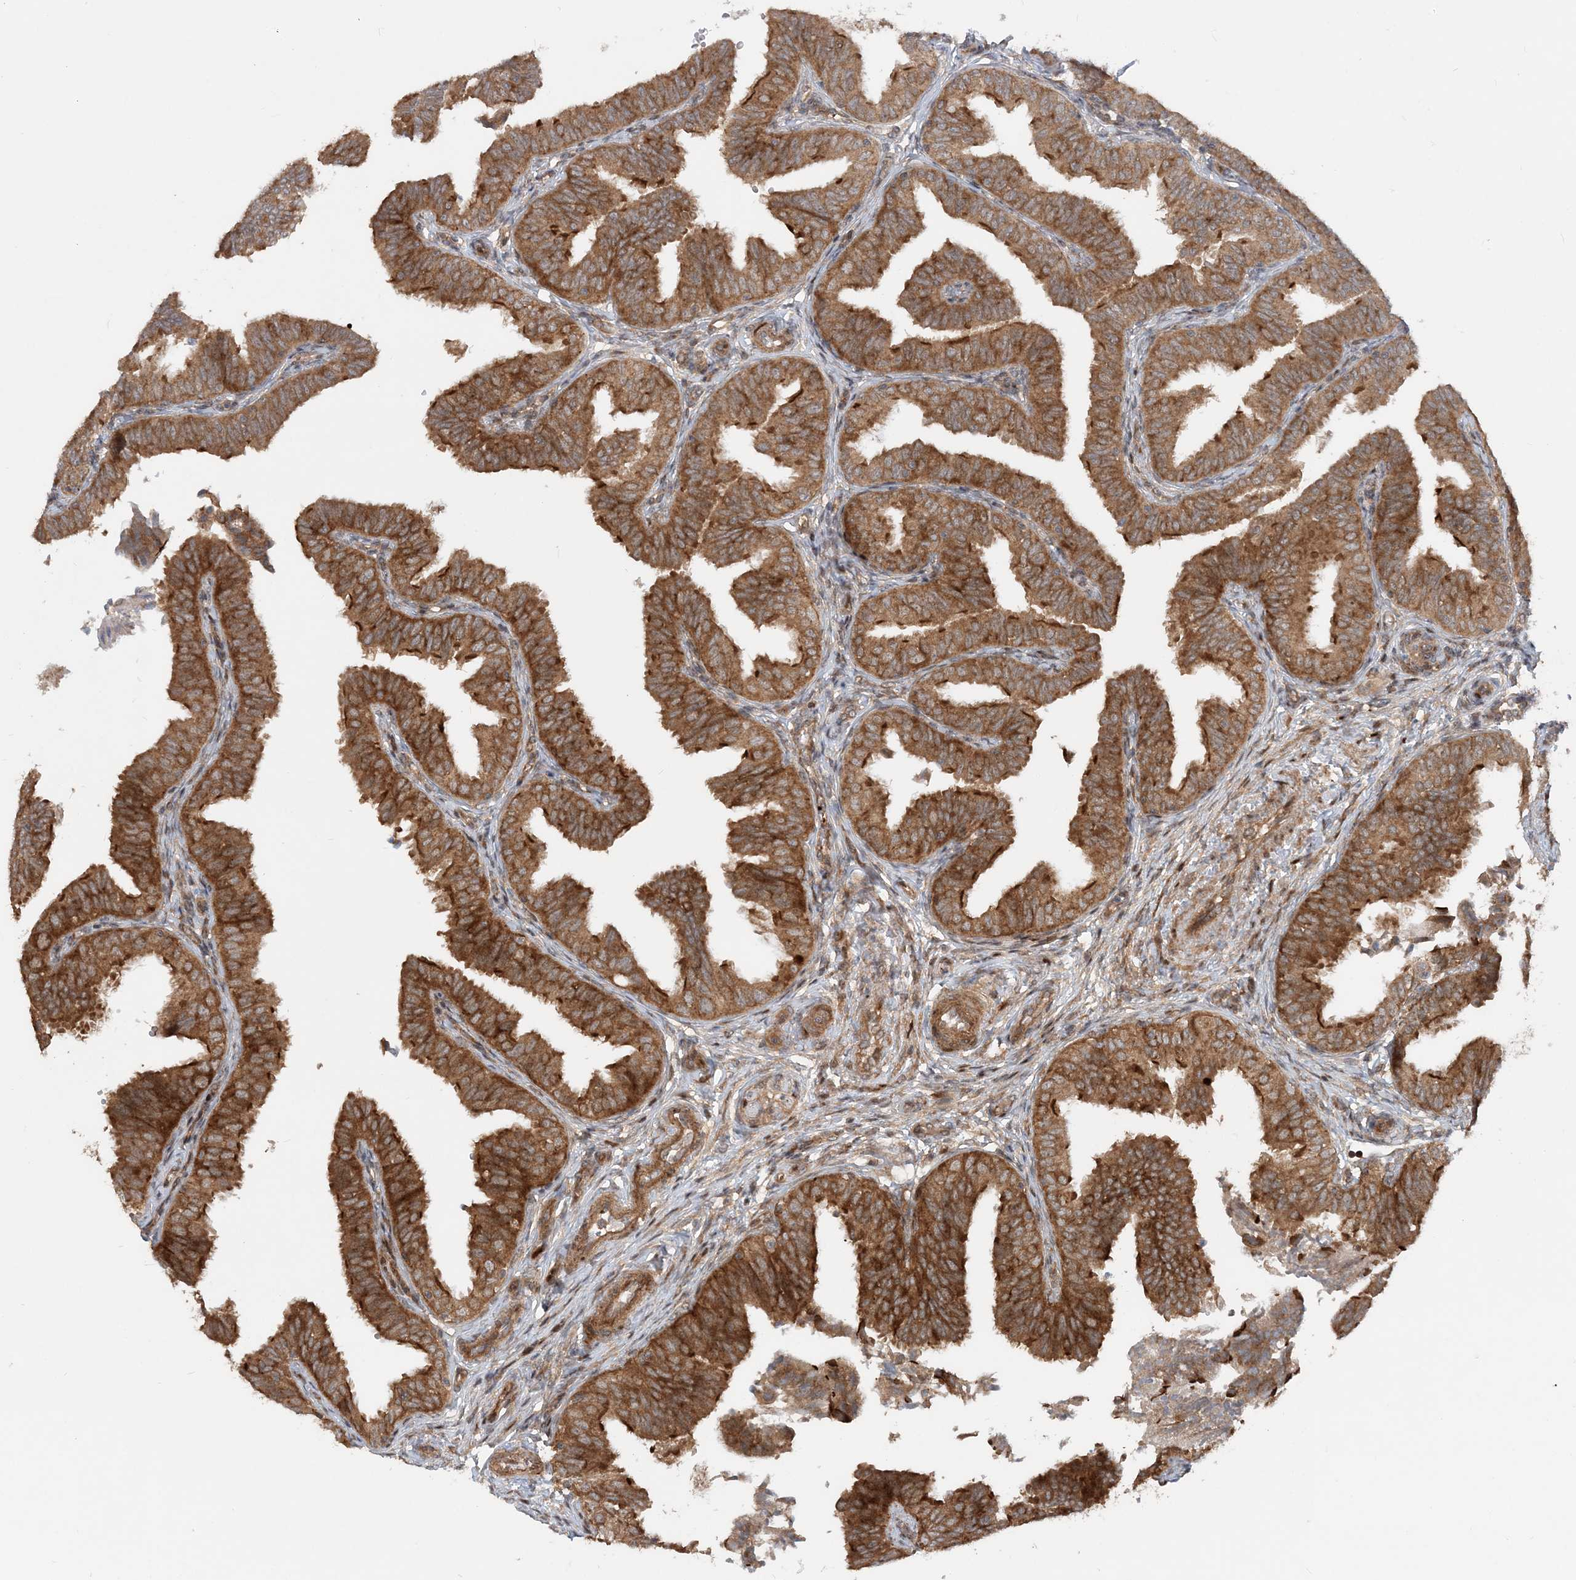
{"staining": {"intensity": "strong", "quantity": ">75%", "location": "cytoplasmic/membranous"}, "tissue": "fallopian tube", "cell_type": "Glandular cells", "image_type": "normal", "snomed": [{"axis": "morphology", "description": "Normal tissue, NOS"}, {"axis": "topography", "description": "Fallopian tube"}], "caption": "Immunohistochemical staining of normal human fallopian tube exhibits strong cytoplasmic/membranous protein staining in about >75% of glandular cells. (IHC, brightfield microscopy, high magnification).", "gene": "GEMIN5", "patient": {"sex": "female", "age": 35}}